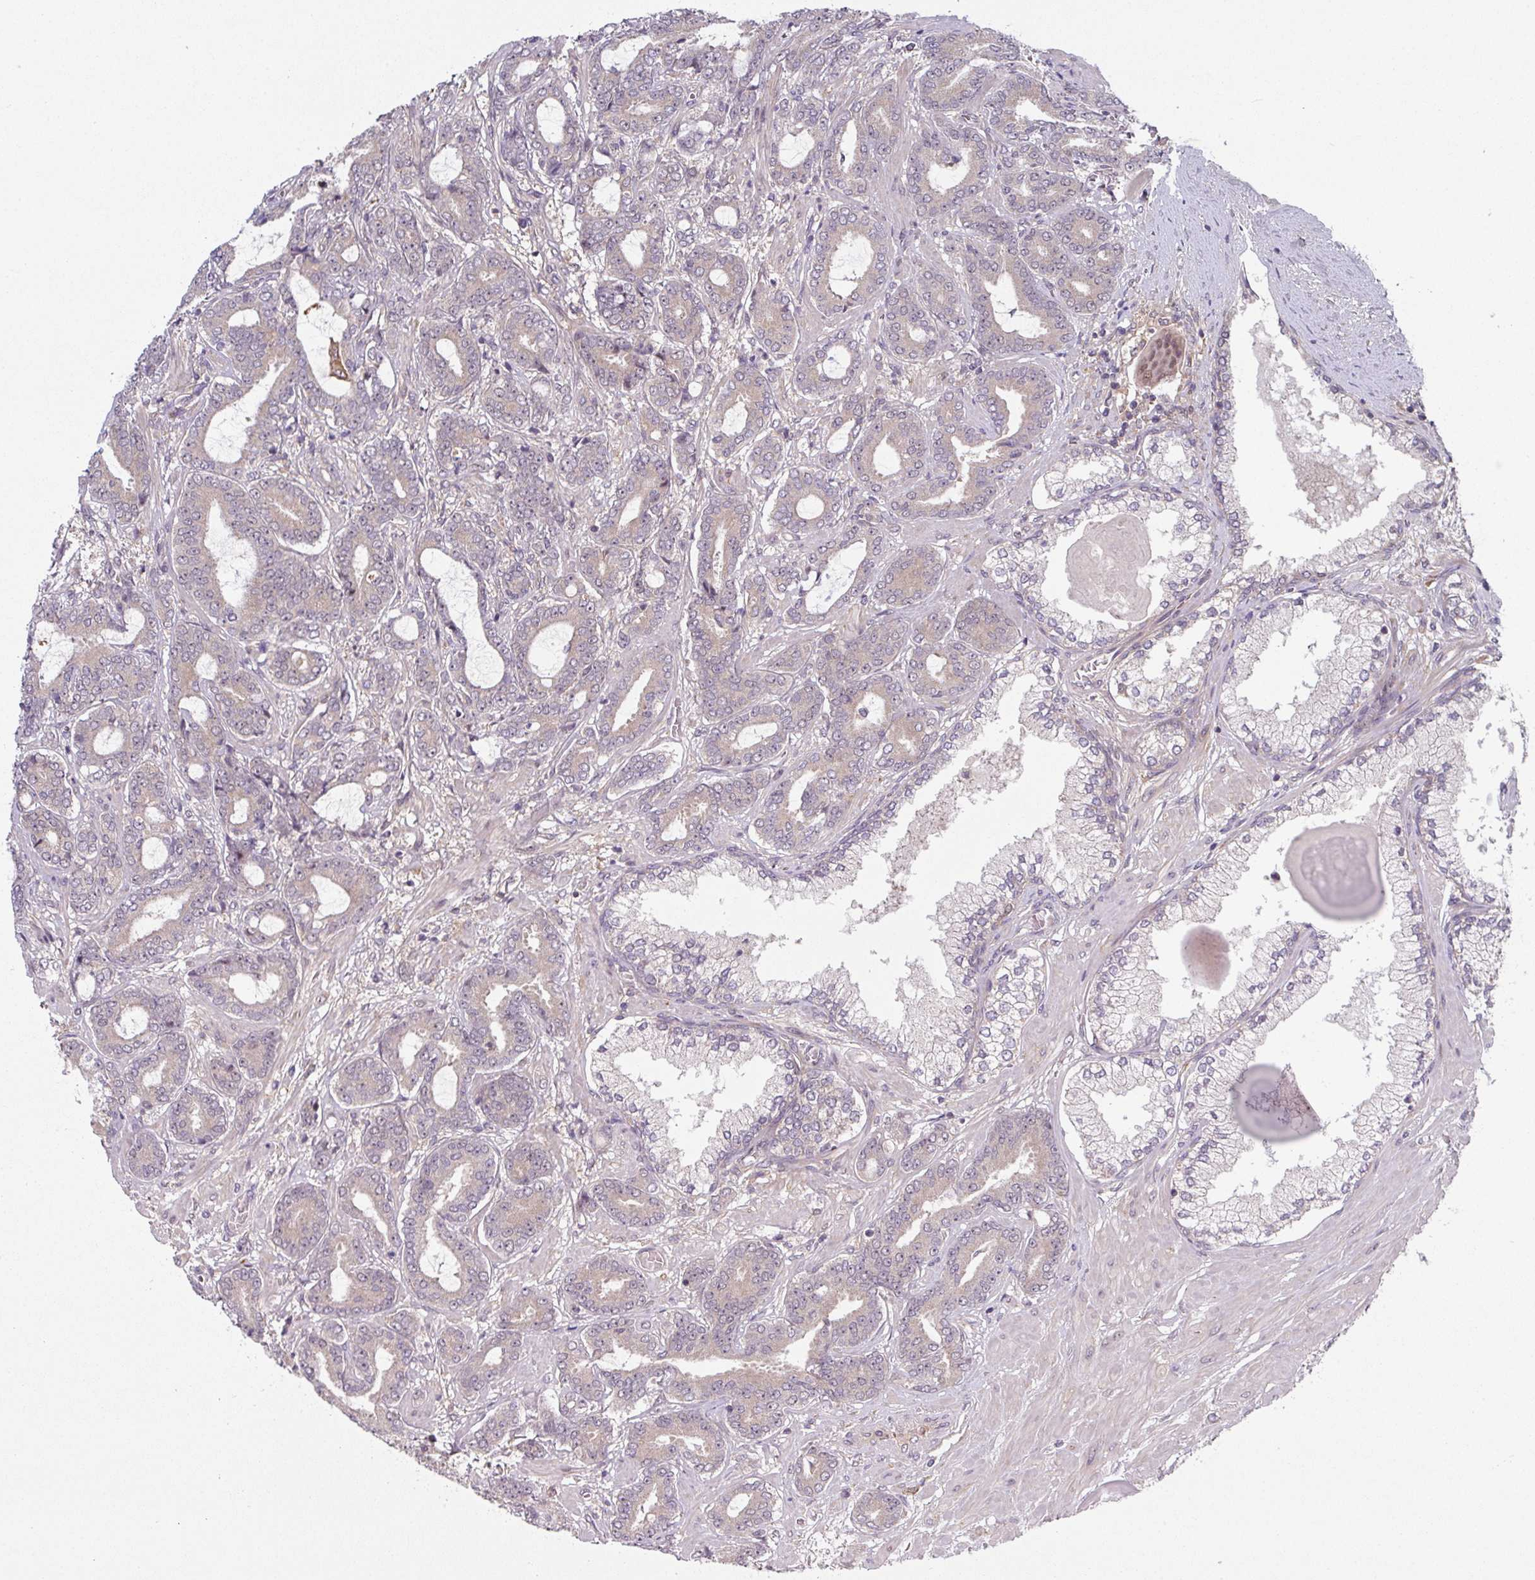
{"staining": {"intensity": "negative", "quantity": "none", "location": "none"}, "tissue": "prostate cancer", "cell_type": "Tumor cells", "image_type": "cancer", "snomed": [{"axis": "morphology", "description": "Adenocarcinoma, Low grade"}, {"axis": "topography", "description": "Prostate and seminal vesicle, NOS"}], "caption": "High magnification brightfield microscopy of prostate cancer (low-grade adenocarcinoma) stained with DAB (brown) and counterstained with hematoxylin (blue): tumor cells show no significant staining.", "gene": "CAMLG", "patient": {"sex": "male", "age": 61}}